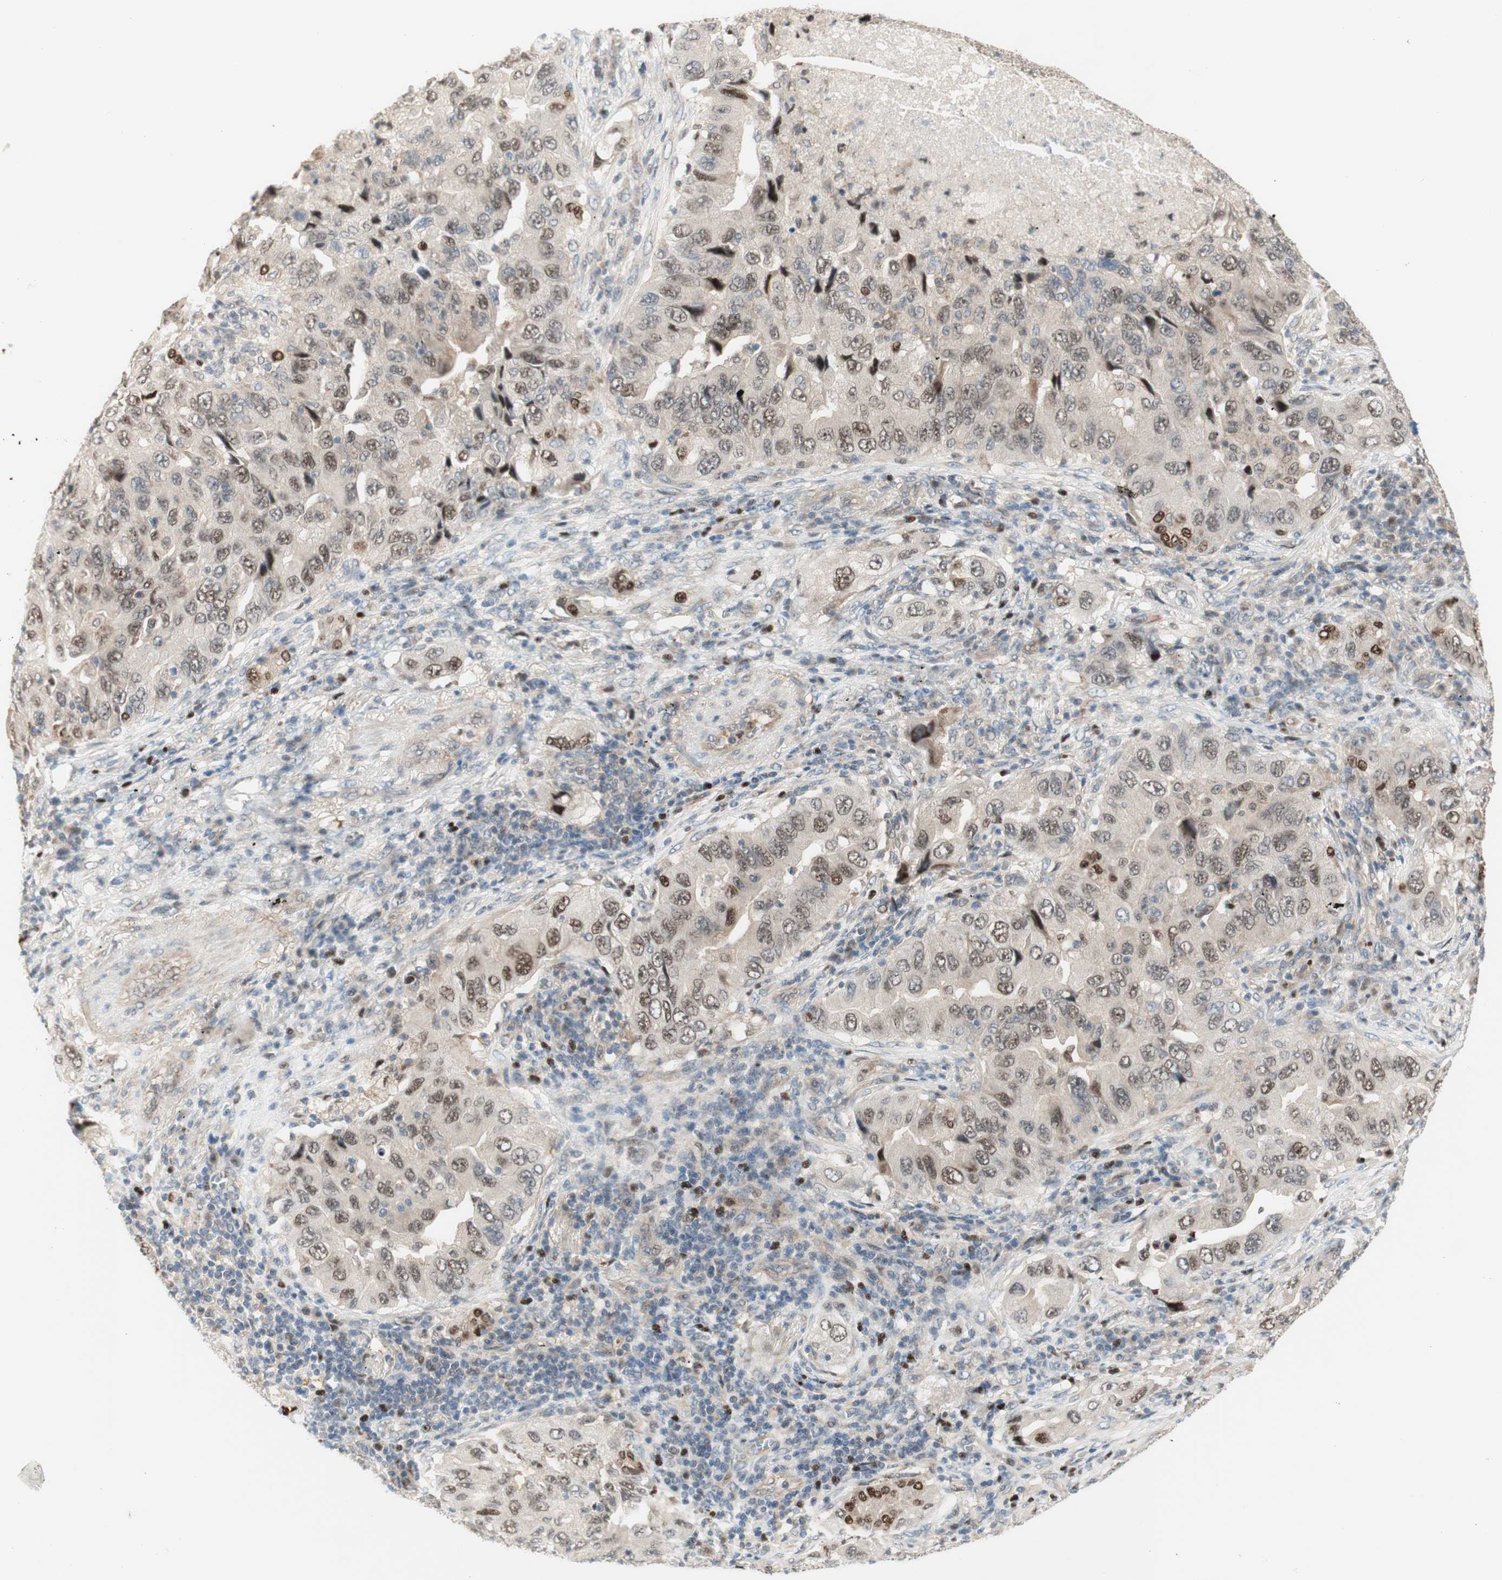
{"staining": {"intensity": "weak", "quantity": ">75%", "location": "nuclear"}, "tissue": "lung cancer", "cell_type": "Tumor cells", "image_type": "cancer", "snomed": [{"axis": "morphology", "description": "Adenocarcinoma, NOS"}, {"axis": "topography", "description": "Lung"}], "caption": "Weak nuclear positivity for a protein is appreciated in about >75% of tumor cells of lung cancer using immunohistochemistry.", "gene": "RFNG", "patient": {"sex": "female", "age": 65}}